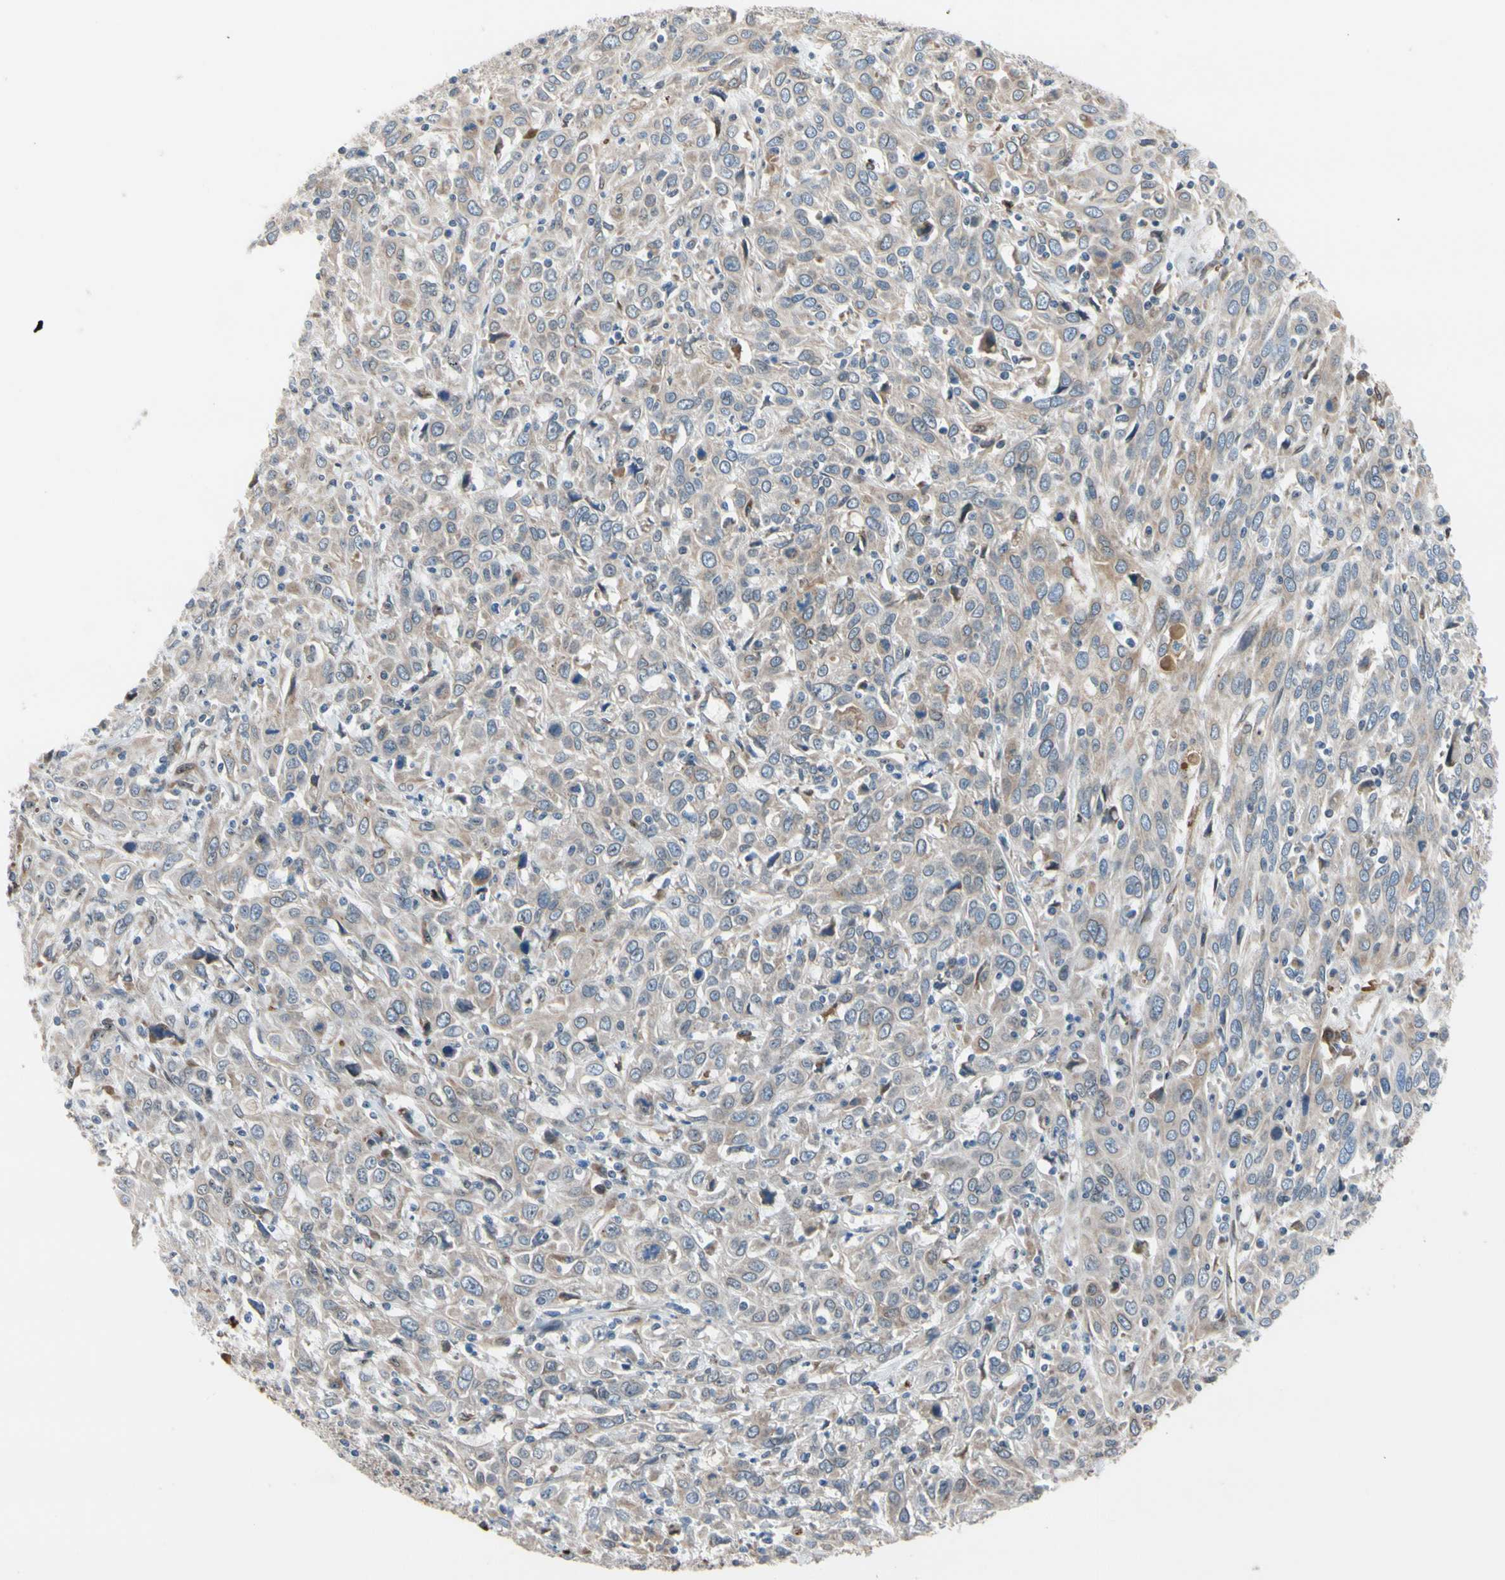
{"staining": {"intensity": "weak", "quantity": ">75%", "location": "cytoplasmic/membranous"}, "tissue": "cervical cancer", "cell_type": "Tumor cells", "image_type": "cancer", "snomed": [{"axis": "morphology", "description": "Squamous cell carcinoma, NOS"}, {"axis": "topography", "description": "Cervix"}], "caption": "This is an image of IHC staining of squamous cell carcinoma (cervical), which shows weak staining in the cytoplasmic/membranous of tumor cells.", "gene": "TMED7", "patient": {"sex": "female", "age": 46}}